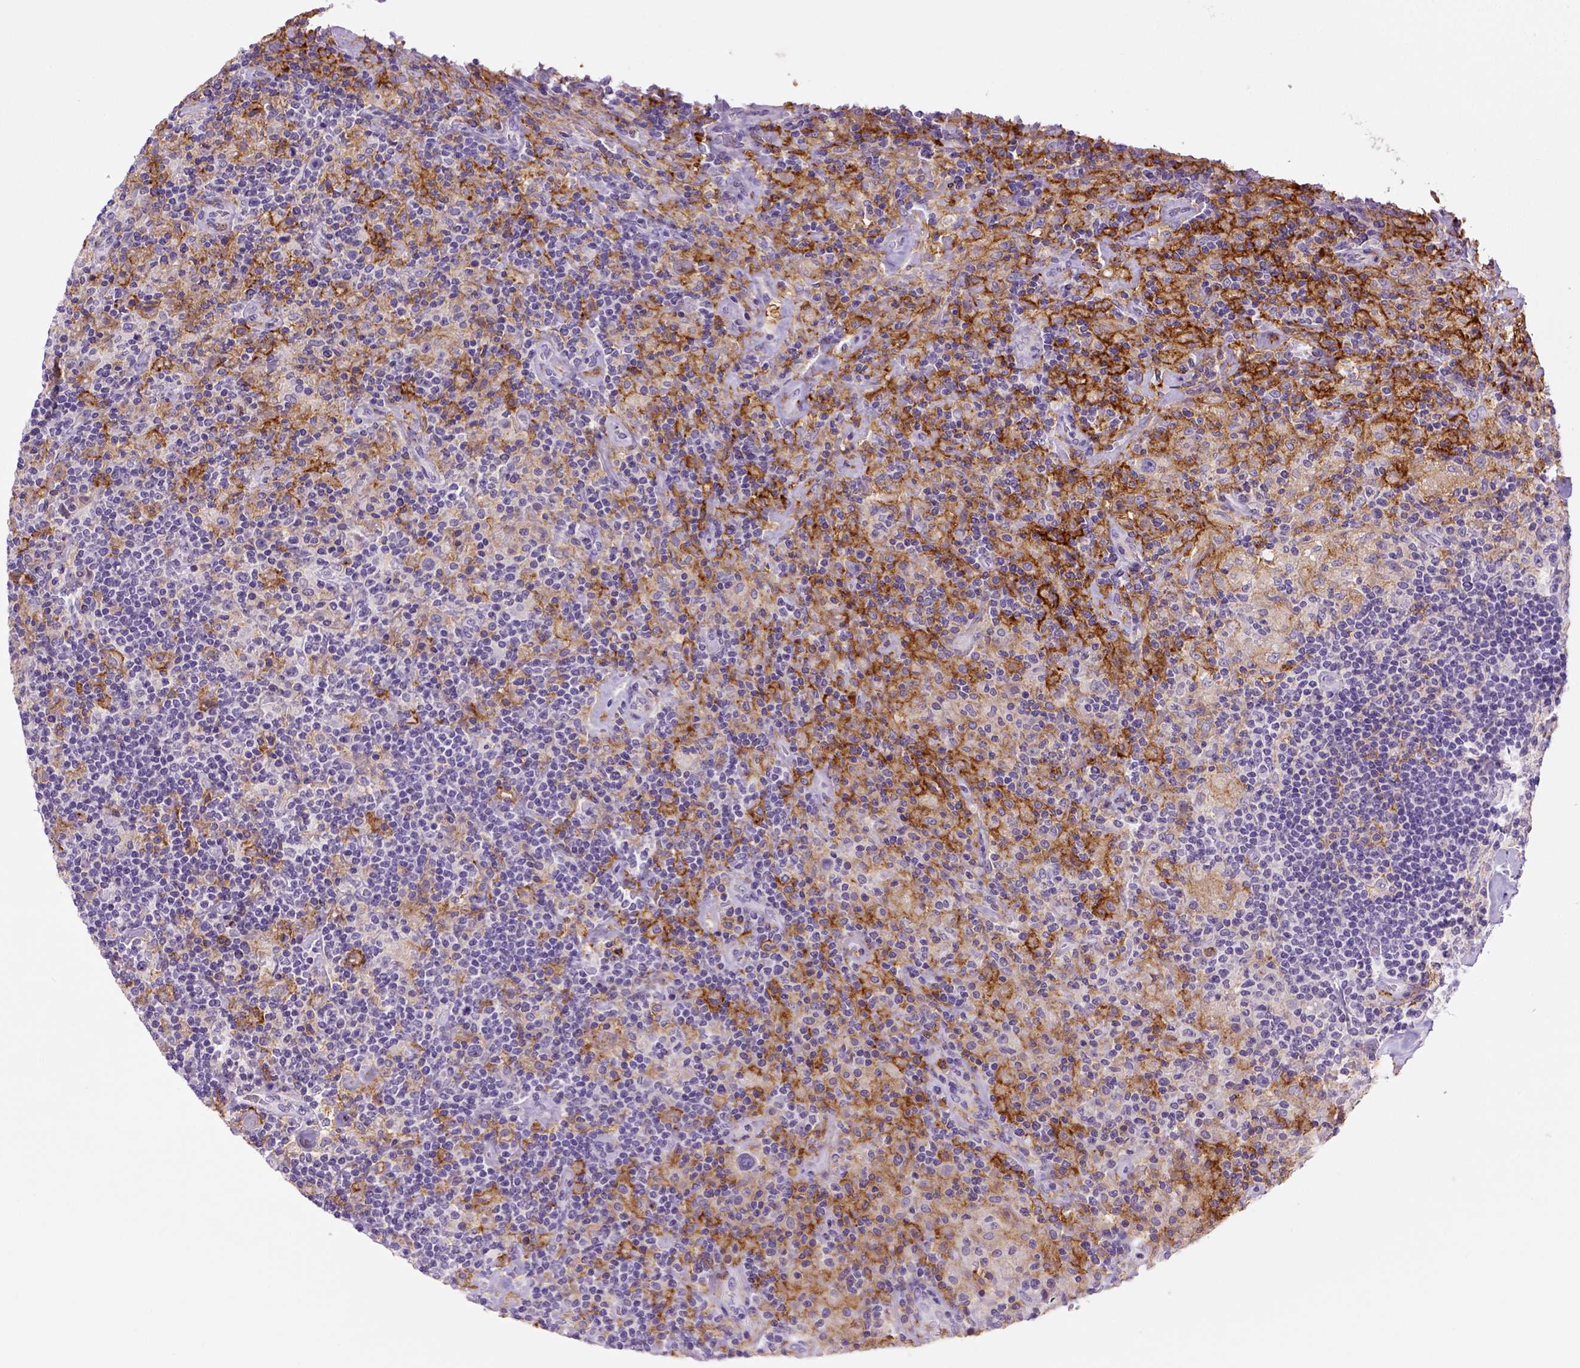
{"staining": {"intensity": "negative", "quantity": "none", "location": "none"}, "tissue": "lymphoma", "cell_type": "Tumor cells", "image_type": "cancer", "snomed": [{"axis": "morphology", "description": "Hodgkin's disease, NOS"}, {"axis": "topography", "description": "Lymph node"}], "caption": "High power microscopy photomicrograph of an IHC histopathology image of lymphoma, revealing no significant expression in tumor cells.", "gene": "CD14", "patient": {"sex": "male", "age": 70}}